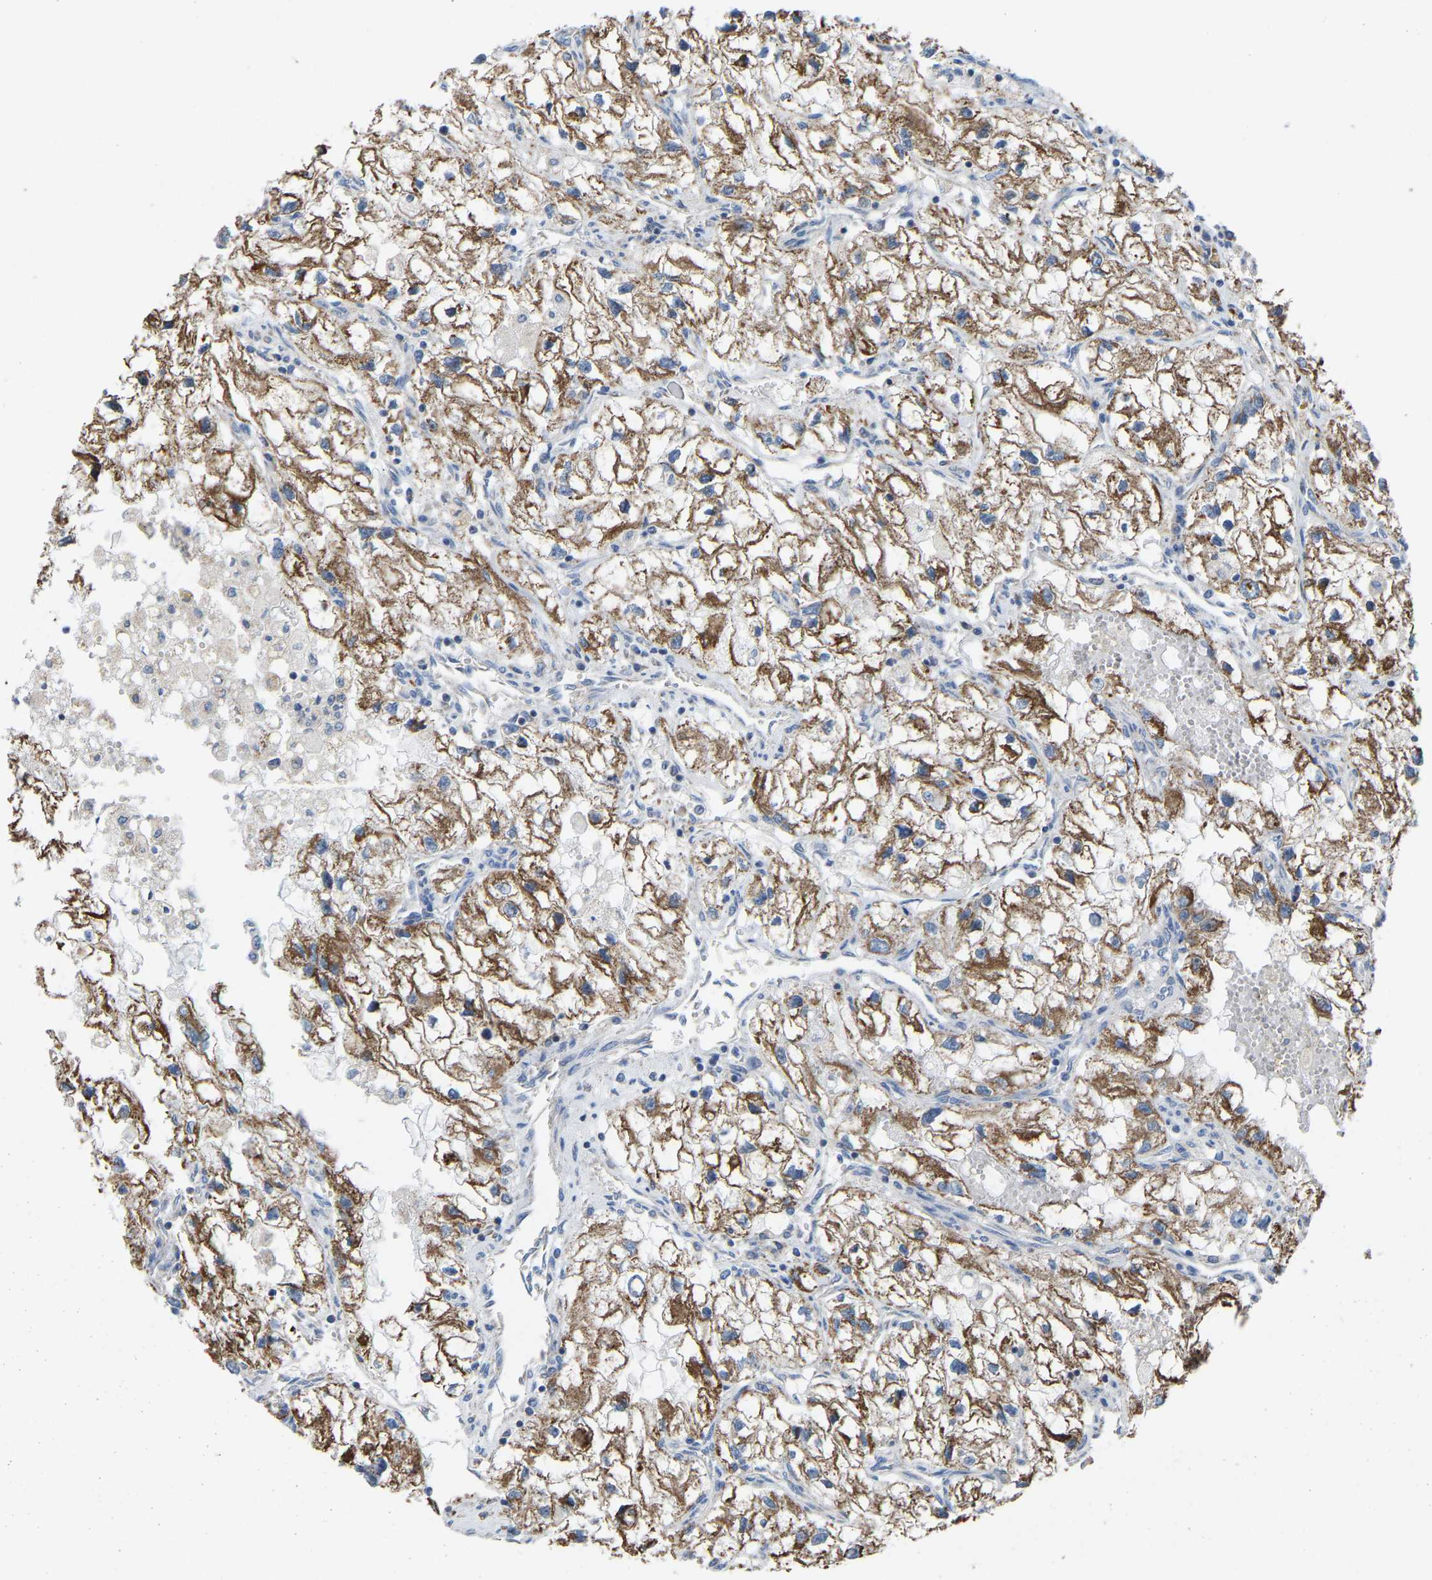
{"staining": {"intensity": "moderate", "quantity": ">75%", "location": "cytoplasmic/membranous"}, "tissue": "renal cancer", "cell_type": "Tumor cells", "image_type": "cancer", "snomed": [{"axis": "morphology", "description": "Adenocarcinoma, NOS"}, {"axis": "topography", "description": "Kidney"}], "caption": "Immunohistochemistry (IHC) image of human renal adenocarcinoma stained for a protein (brown), which demonstrates medium levels of moderate cytoplasmic/membranous staining in about >75% of tumor cells.", "gene": "BCL10", "patient": {"sex": "female", "age": 70}}